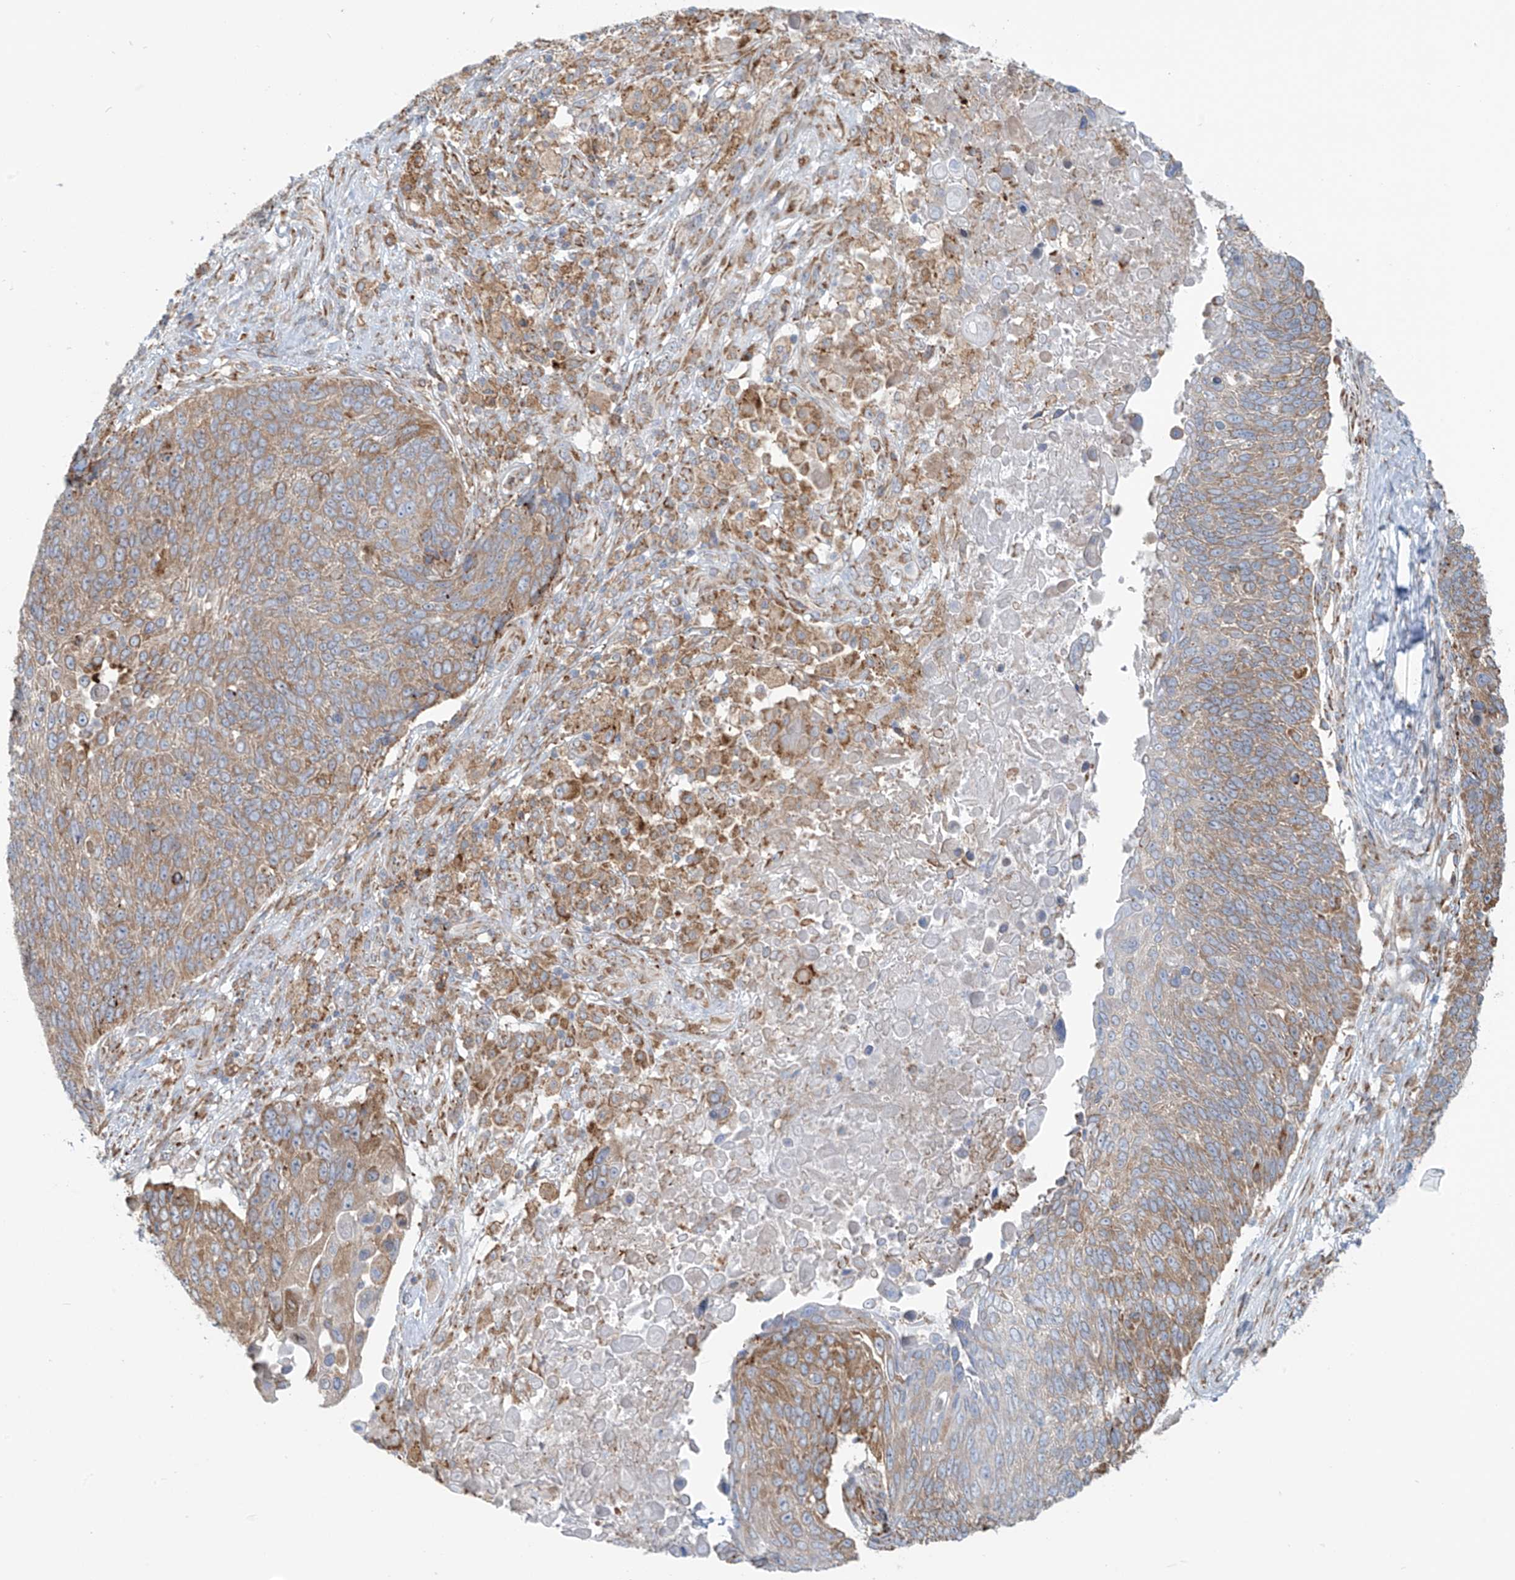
{"staining": {"intensity": "weak", "quantity": ">75%", "location": "cytoplasmic/membranous"}, "tissue": "lung cancer", "cell_type": "Tumor cells", "image_type": "cancer", "snomed": [{"axis": "morphology", "description": "Squamous cell carcinoma, NOS"}, {"axis": "topography", "description": "Lung"}], "caption": "Lung cancer (squamous cell carcinoma) stained with a brown dye shows weak cytoplasmic/membranous positive positivity in approximately >75% of tumor cells.", "gene": "KATNIP", "patient": {"sex": "male", "age": 66}}